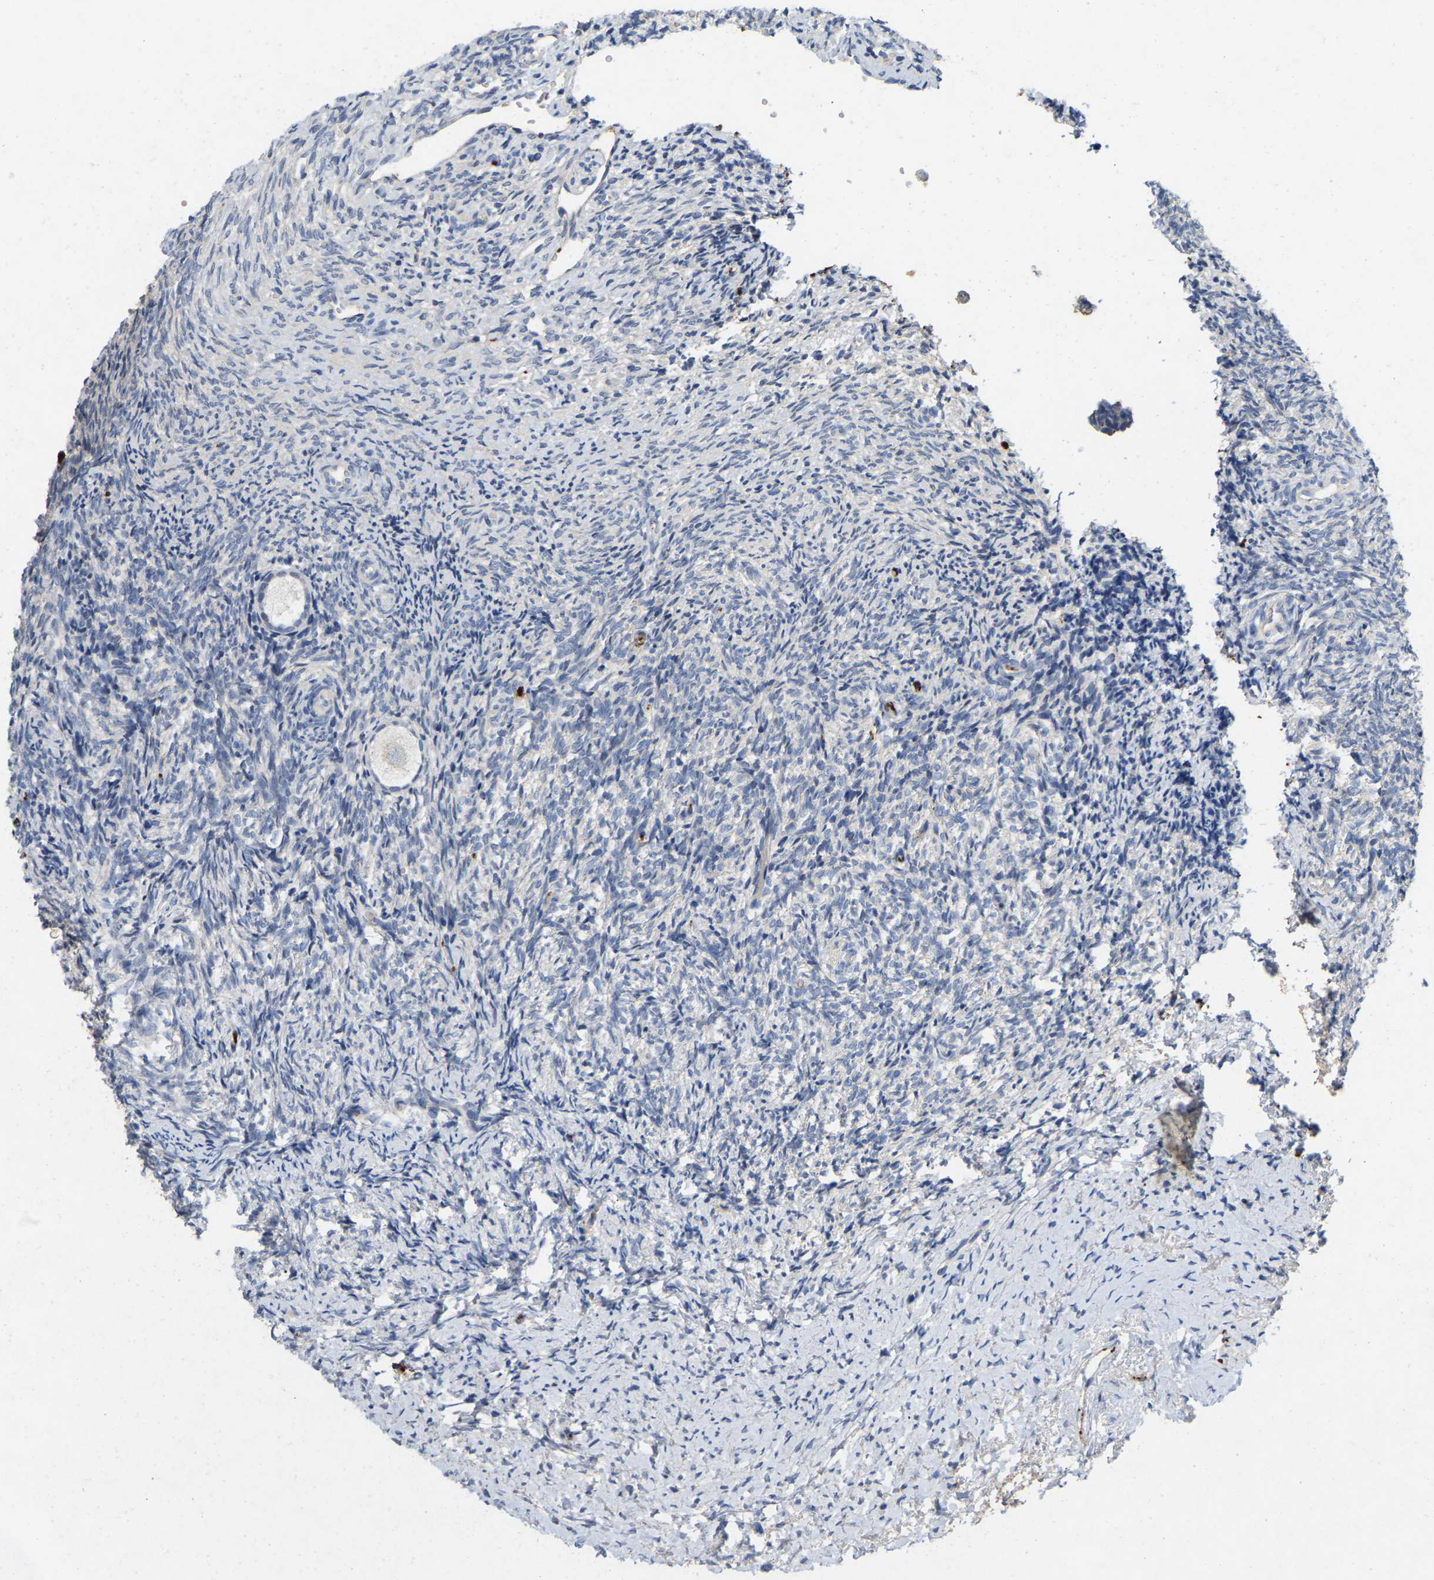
{"staining": {"intensity": "negative", "quantity": "none", "location": "none"}, "tissue": "ovary", "cell_type": "Follicle cells", "image_type": "normal", "snomed": [{"axis": "morphology", "description": "Normal tissue, NOS"}, {"axis": "topography", "description": "Ovary"}], "caption": "Immunohistochemistry (IHC) histopathology image of benign ovary: ovary stained with DAB displays no significant protein expression in follicle cells.", "gene": "RHEB", "patient": {"sex": "female", "age": 41}}